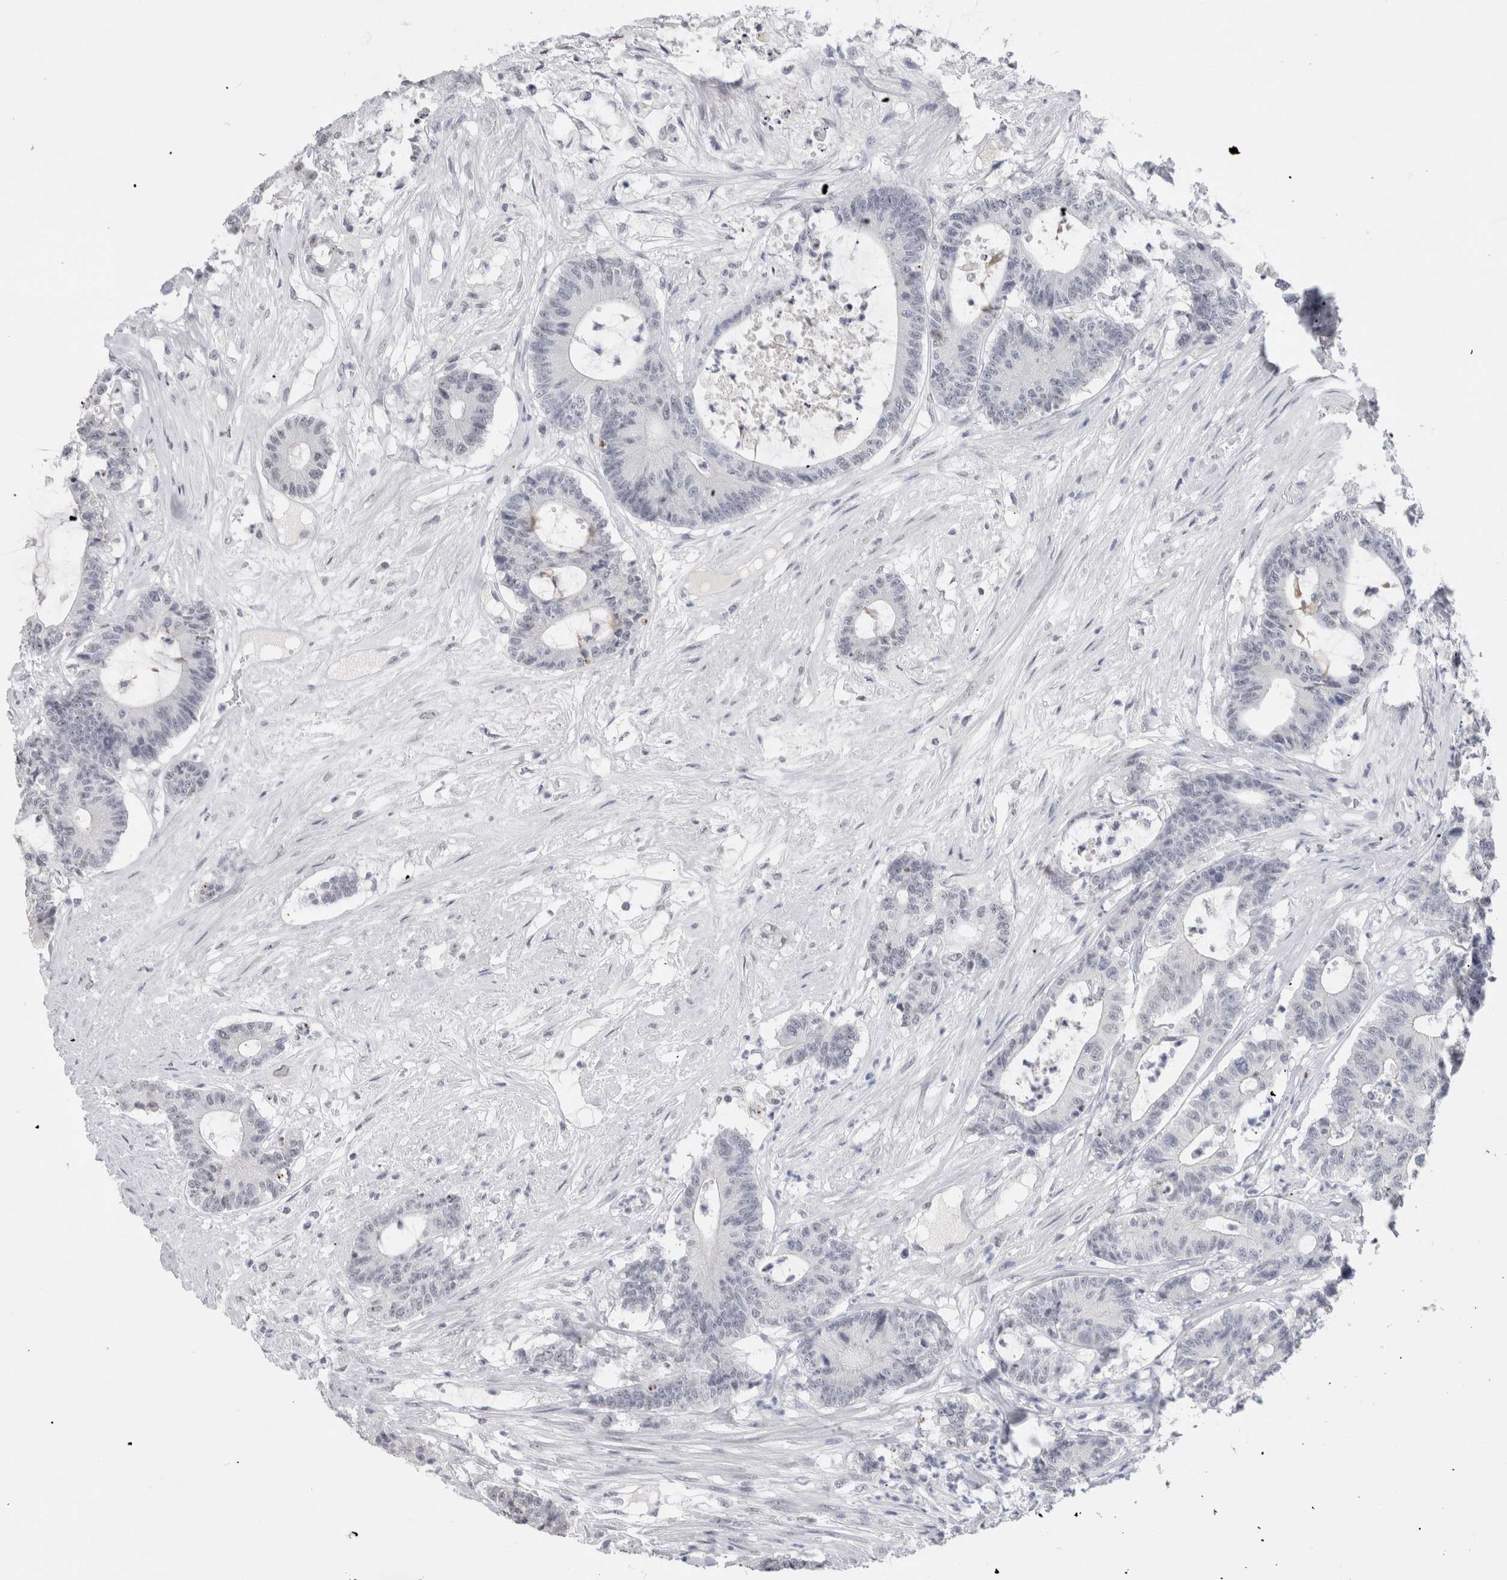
{"staining": {"intensity": "negative", "quantity": "none", "location": "none"}, "tissue": "colorectal cancer", "cell_type": "Tumor cells", "image_type": "cancer", "snomed": [{"axis": "morphology", "description": "Adenocarcinoma, NOS"}, {"axis": "topography", "description": "Colon"}], "caption": "This is an immunohistochemistry (IHC) histopathology image of human colorectal cancer (adenocarcinoma). There is no positivity in tumor cells.", "gene": "CADM3", "patient": {"sex": "female", "age": 84}}